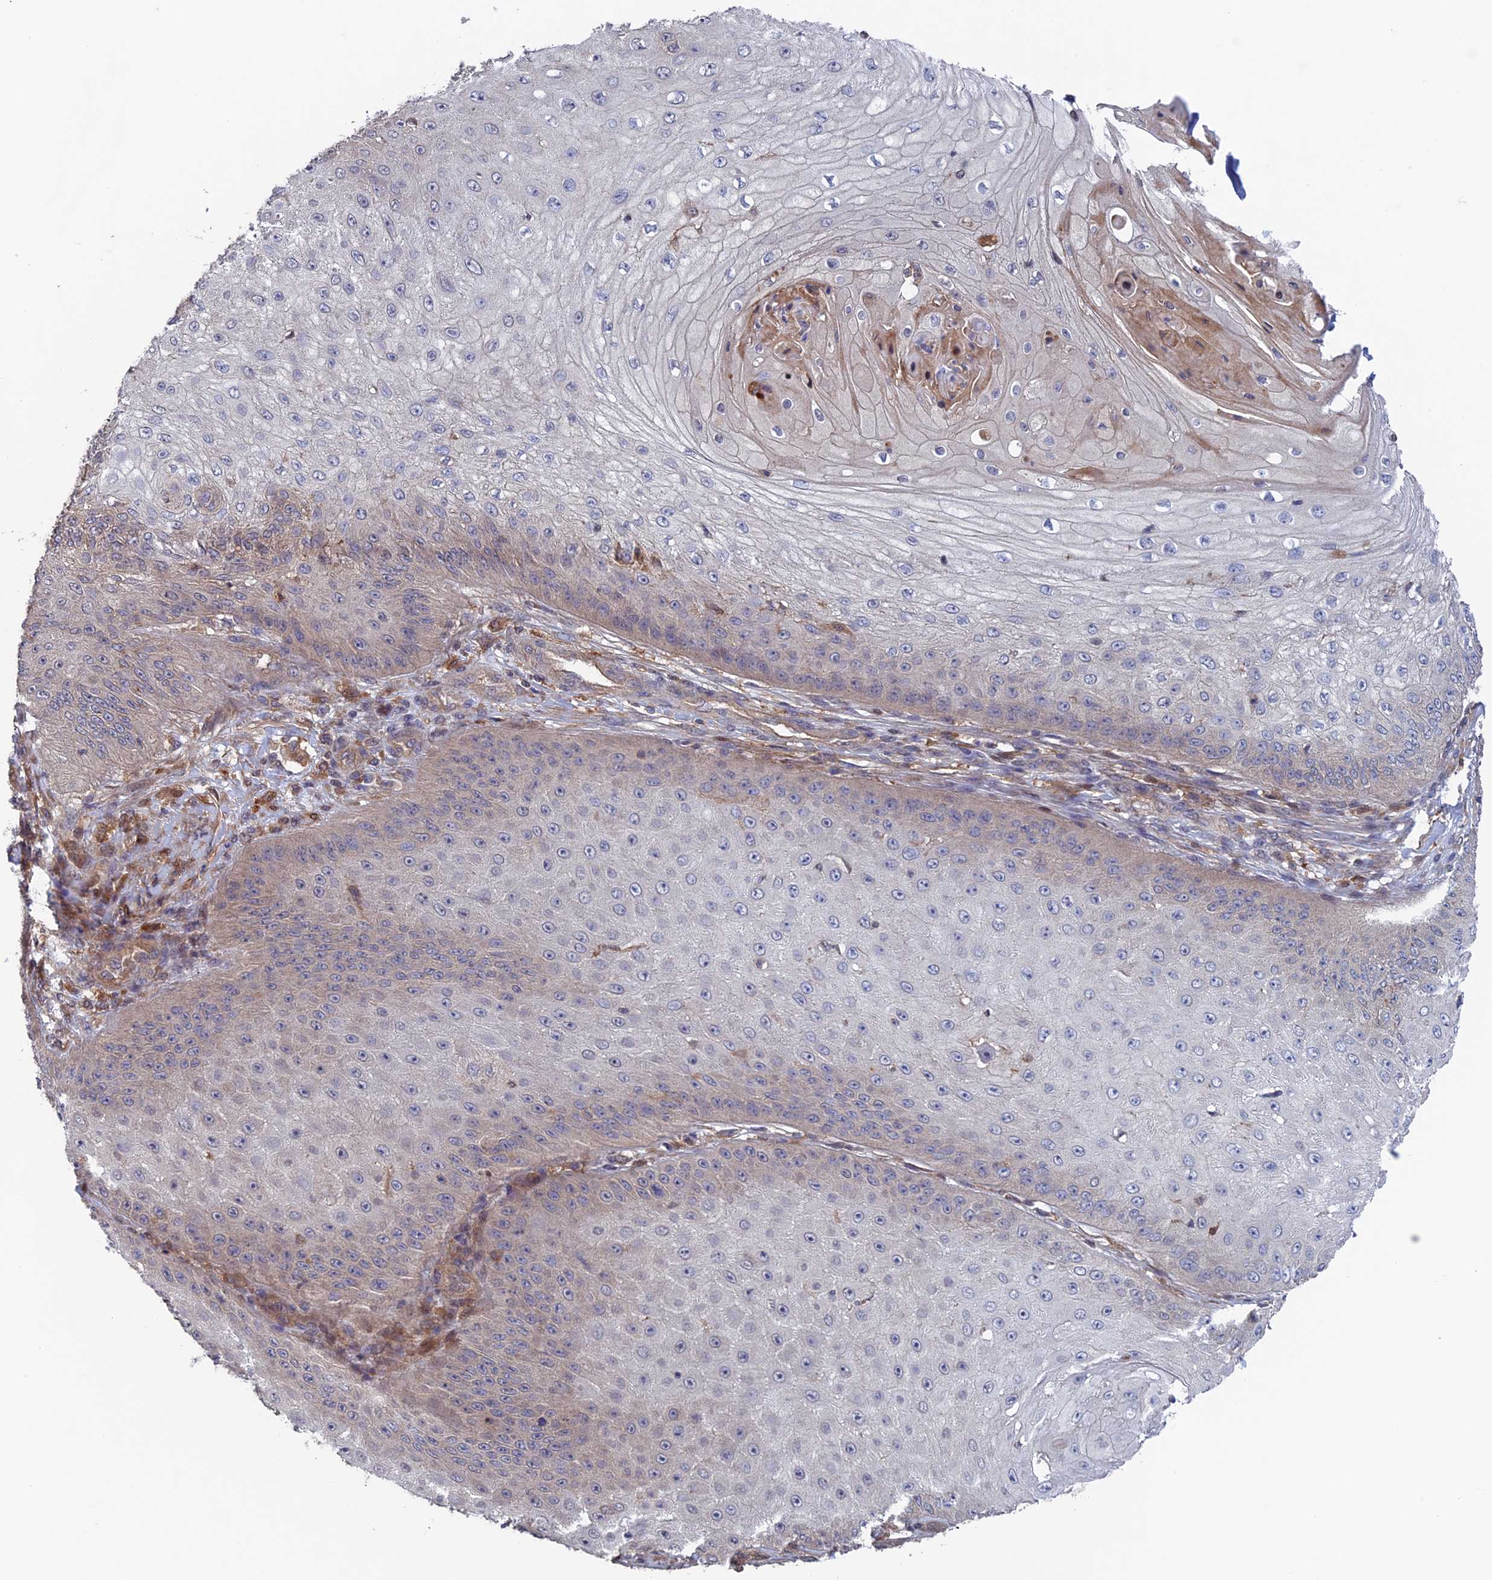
{"staining": {"intensity": "weak", "quantity": "<25%", "location": "cytoplasmic/membranous"}, "tissue": "skin cancer", "cell_type": "Tumor cells", "image_type": "cancer", "snomed": [{"axis": "morphology", "description": "Squamous cell carcinoma, NOS"}, {"axis": "topography", "description": "Skin"}], "caption": "A histopathology image of skin cancer stained for a protein demonstrates no brown staining in tumor cells. (Immunohistochemistry, brightfield microscopy, high magnification).", "gene": "NUDT16L1", "patient": {"sex": "male", "age": 70}}